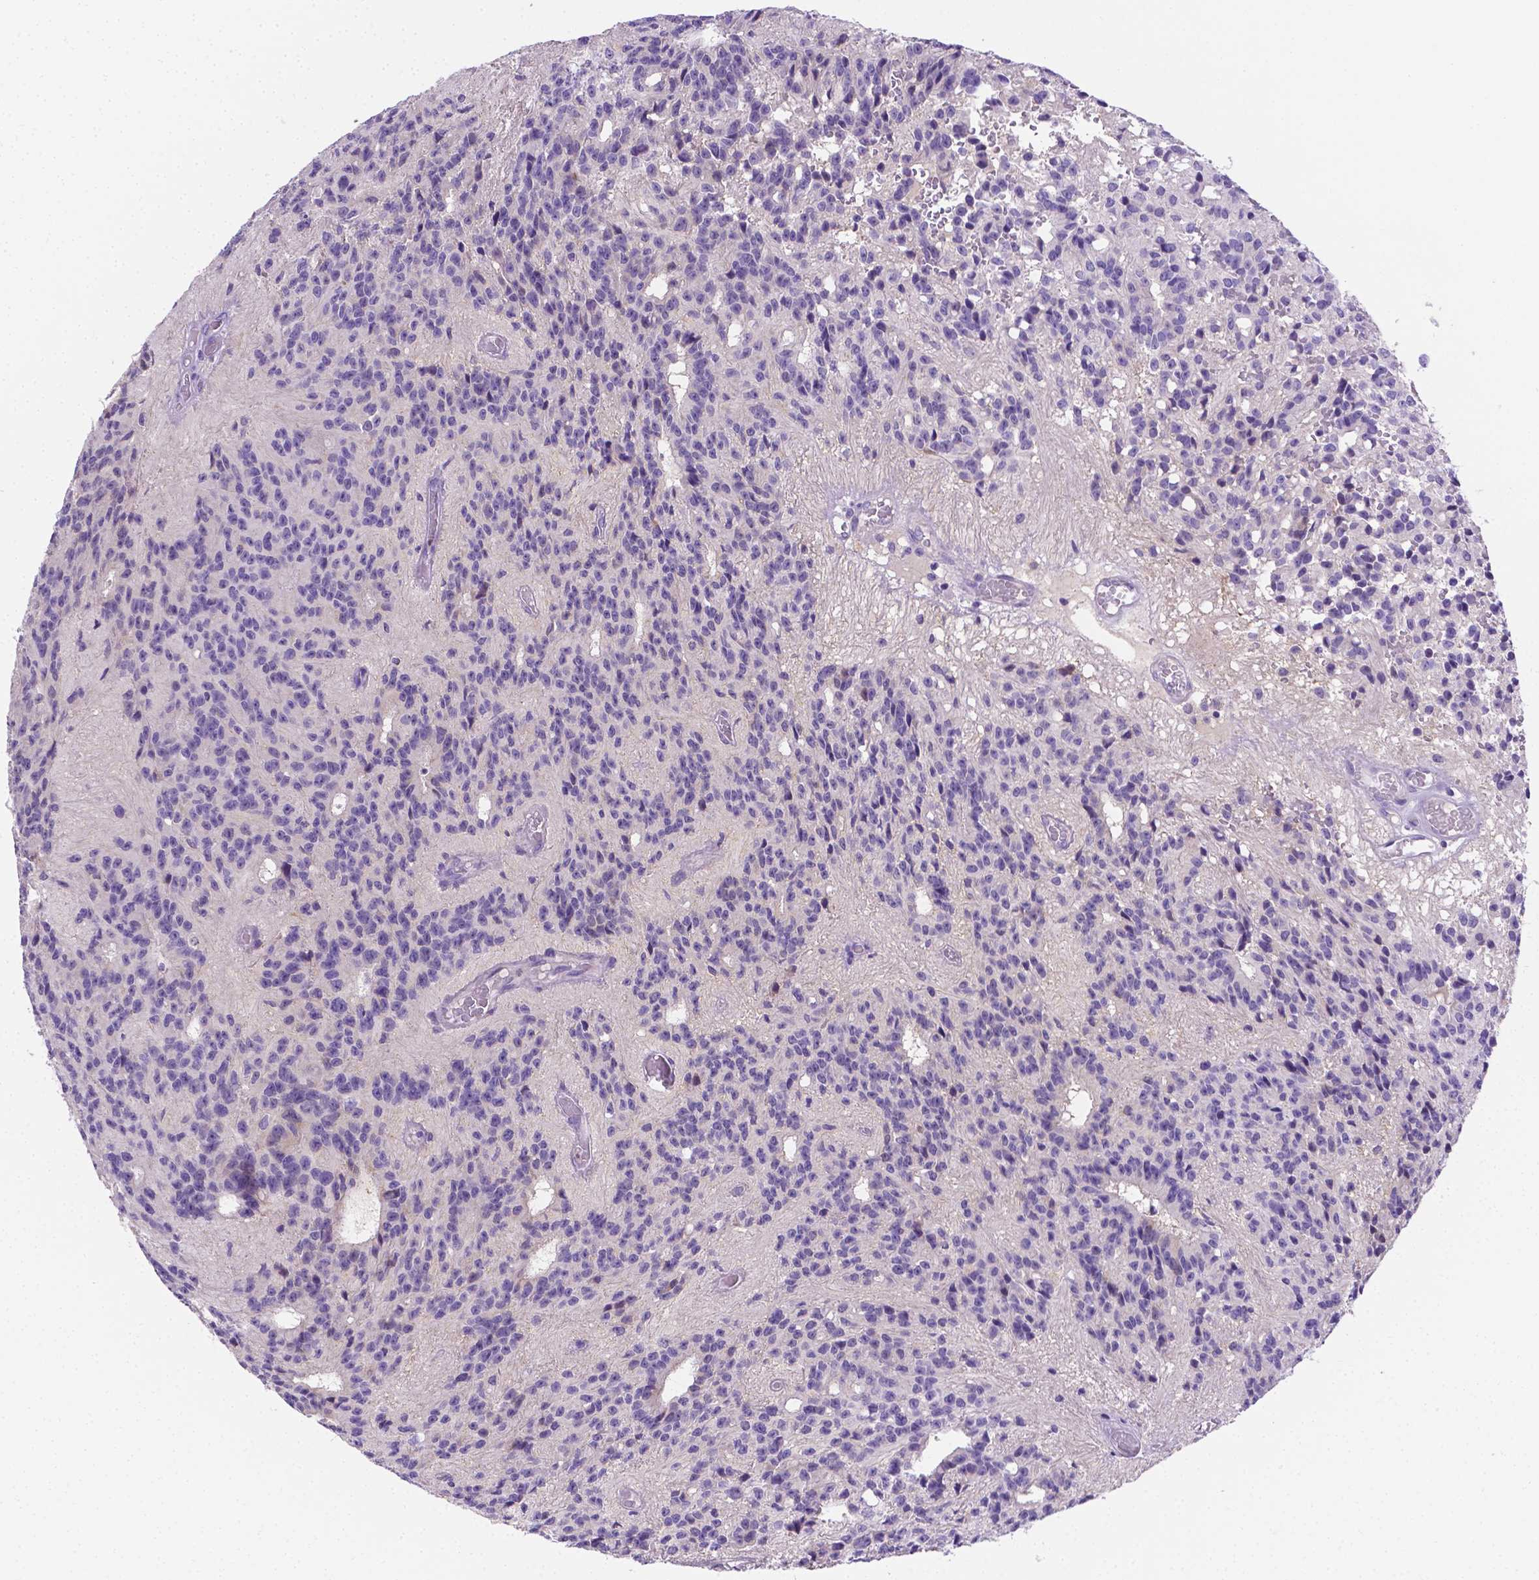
{"staining": {"intensity": "negative", "quantity": "none", "location": "none"}, "tissue": "glioma", "cell_type": "Tumor cells", "image_type": "cancer", "snomed": [{"axis": "morphology", "description": "Glioma, malignant, Low grade"}, {"axis": "topography", "description": "Brain"}], "caption": "The photomicrograph exhibits no staining of tumor cells in low-grade glioma (malignant). The staining was performed using DAB (3,3'-diaminobenzidine) to visualize the protein expression in brown, while the nuclei were stained in blue with hematoxylin (Magnification: 20x).", "gene": "NXPH2", "patient": {"sex": "male", "age": 31}}